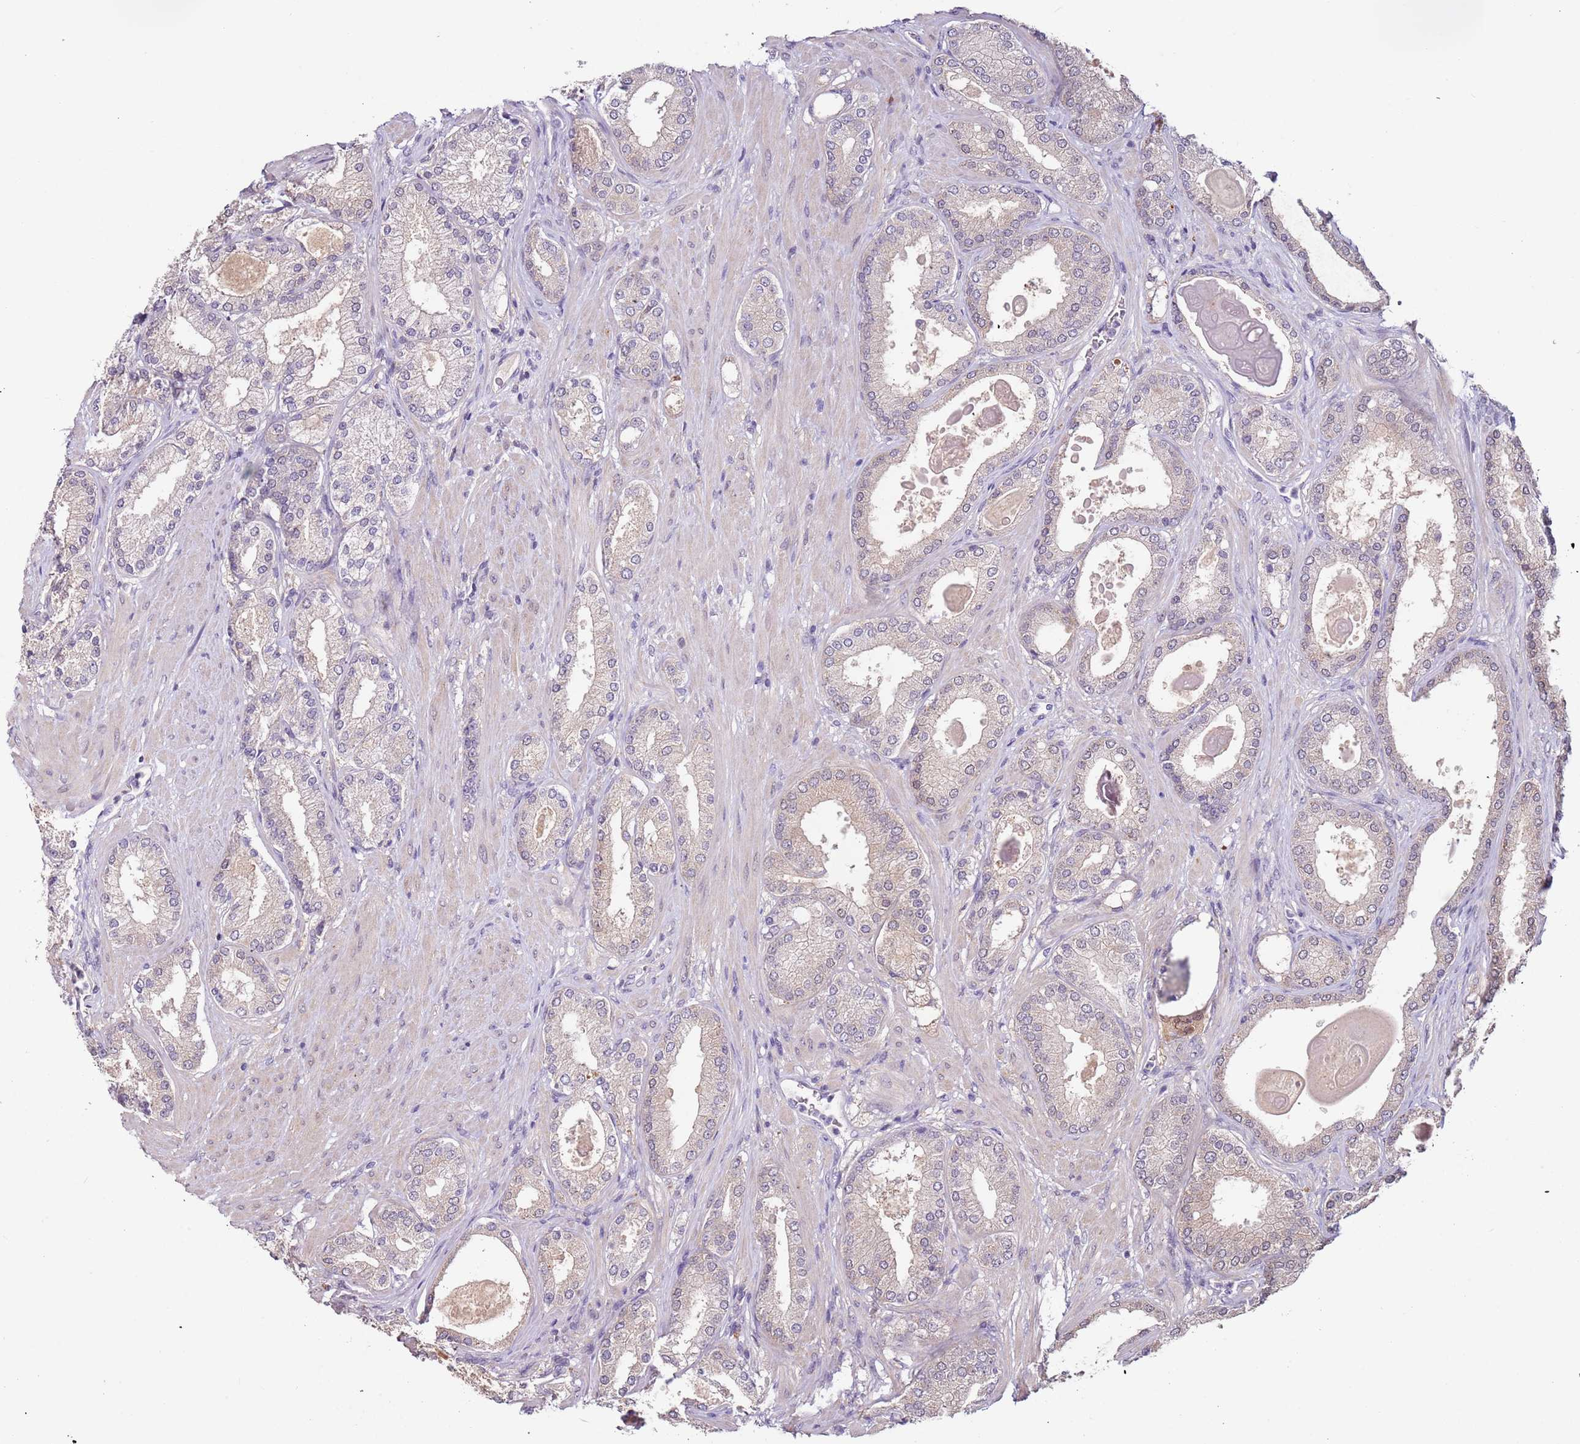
{"staining": {"intensity": "negative", "quantity": "none", "location": "none"}, "tissue": "prostate cancer", "cell_type": "Tumor cells", "image_type": "cancer", "snomed": [{"axis": "morphology", "description": "Adenocarcinoma, Low grade"}, {"axis": "topography", "description": "Prostate"}], "caption": "Immunohistochemical staining of human prostate low-grade adenocarcinoma displays no significant positivity in tumor cells.", "gene": "MDH1", "patient": {"sex": "male", "age": 59}}